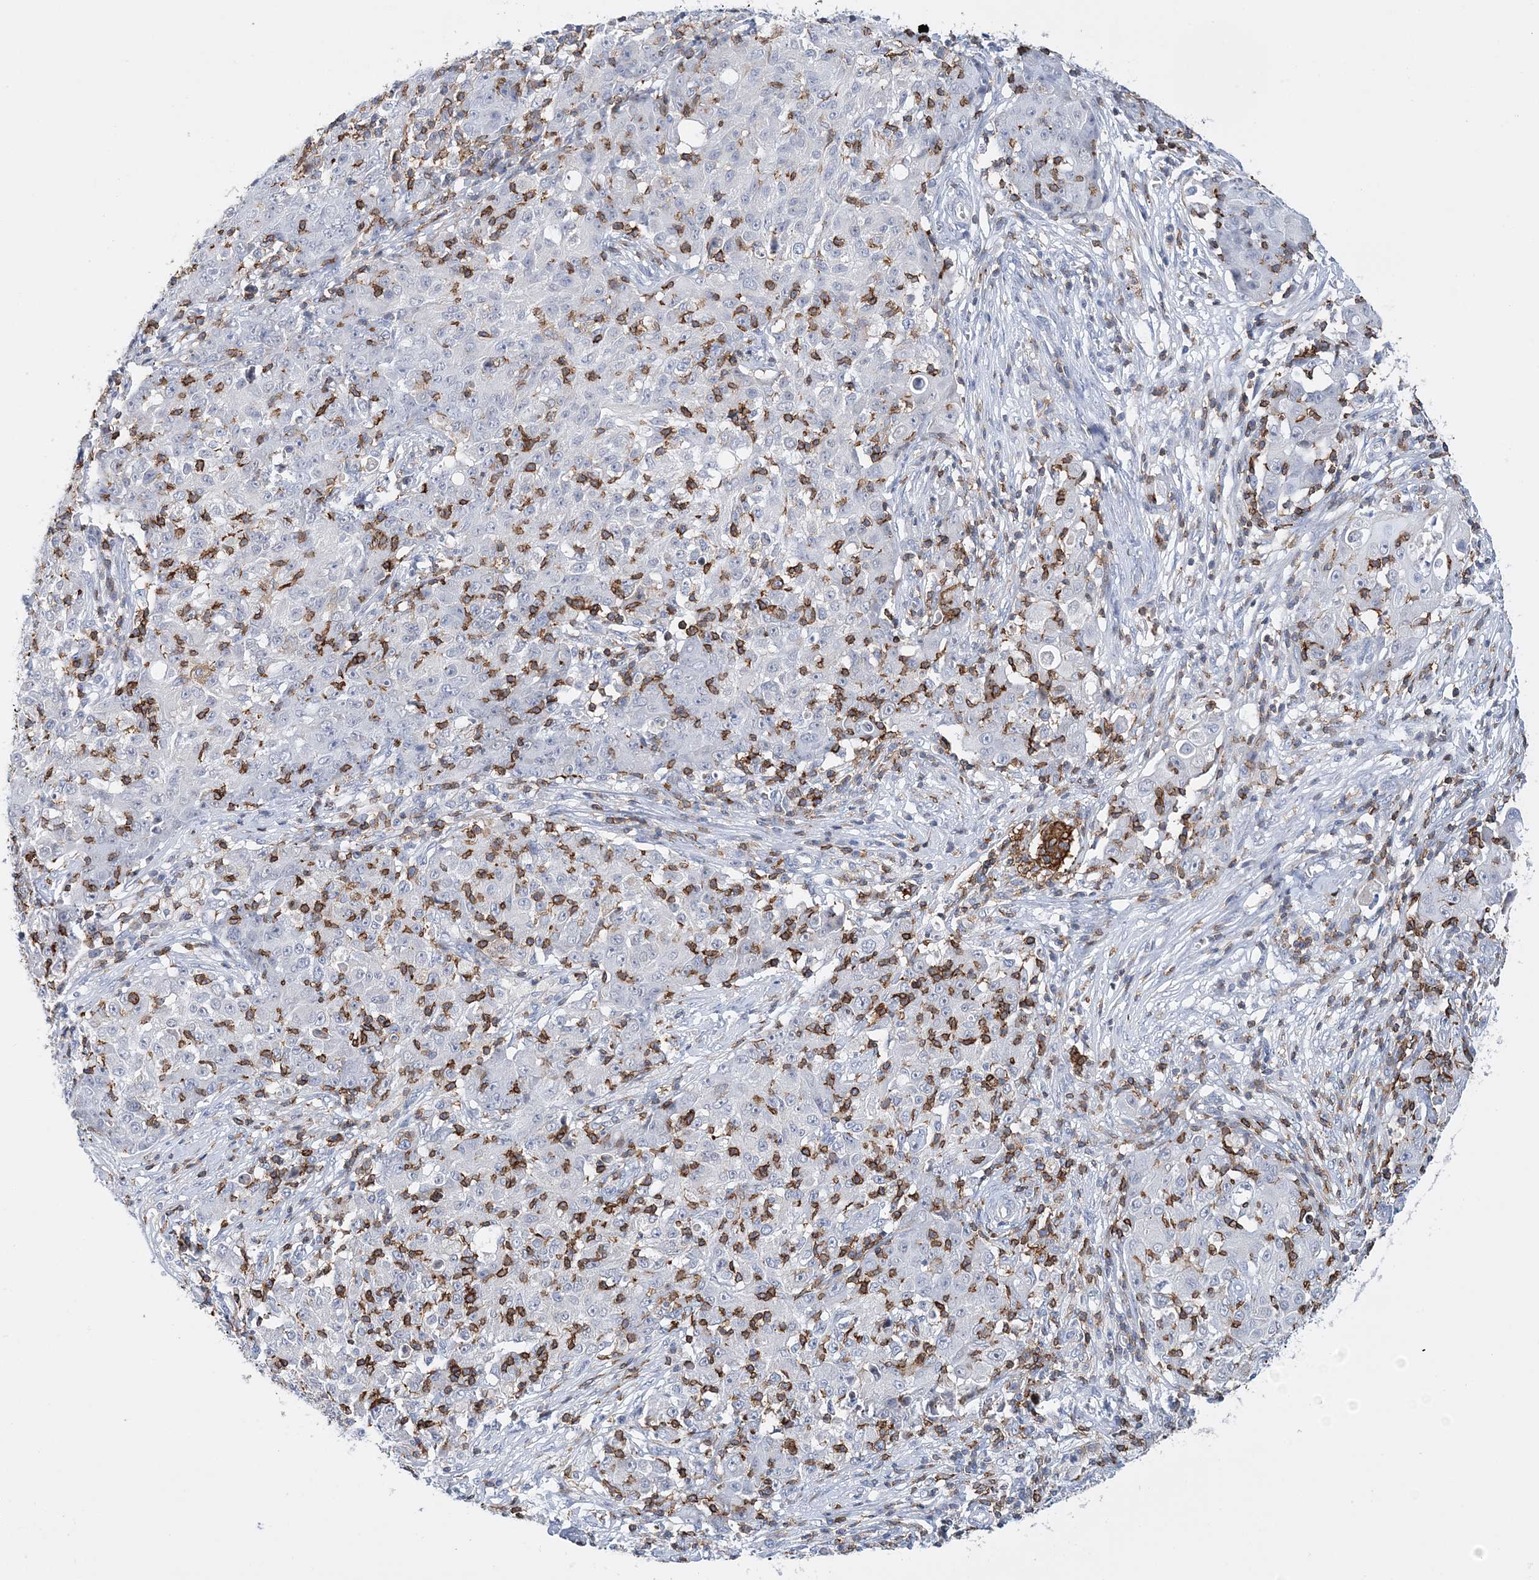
{"staining": {"intensity": "negative", "quantity": "none", "location": "none"}, "tissue": "ovarian cancer", "cell_type": "Tumor cells", "image_type": "cancer", "snomed": [{"axis": "morphology", "description": "Carcinoma, endometroid"}, {"axis": "topography", "description": "Ovary"}], "caption": "Protein analysis of ovarian endometroid carcinoma shows no significant staining in tumor cells.", "gene": "PRMT9", "patient": {"sex": "female", "age": 42}}